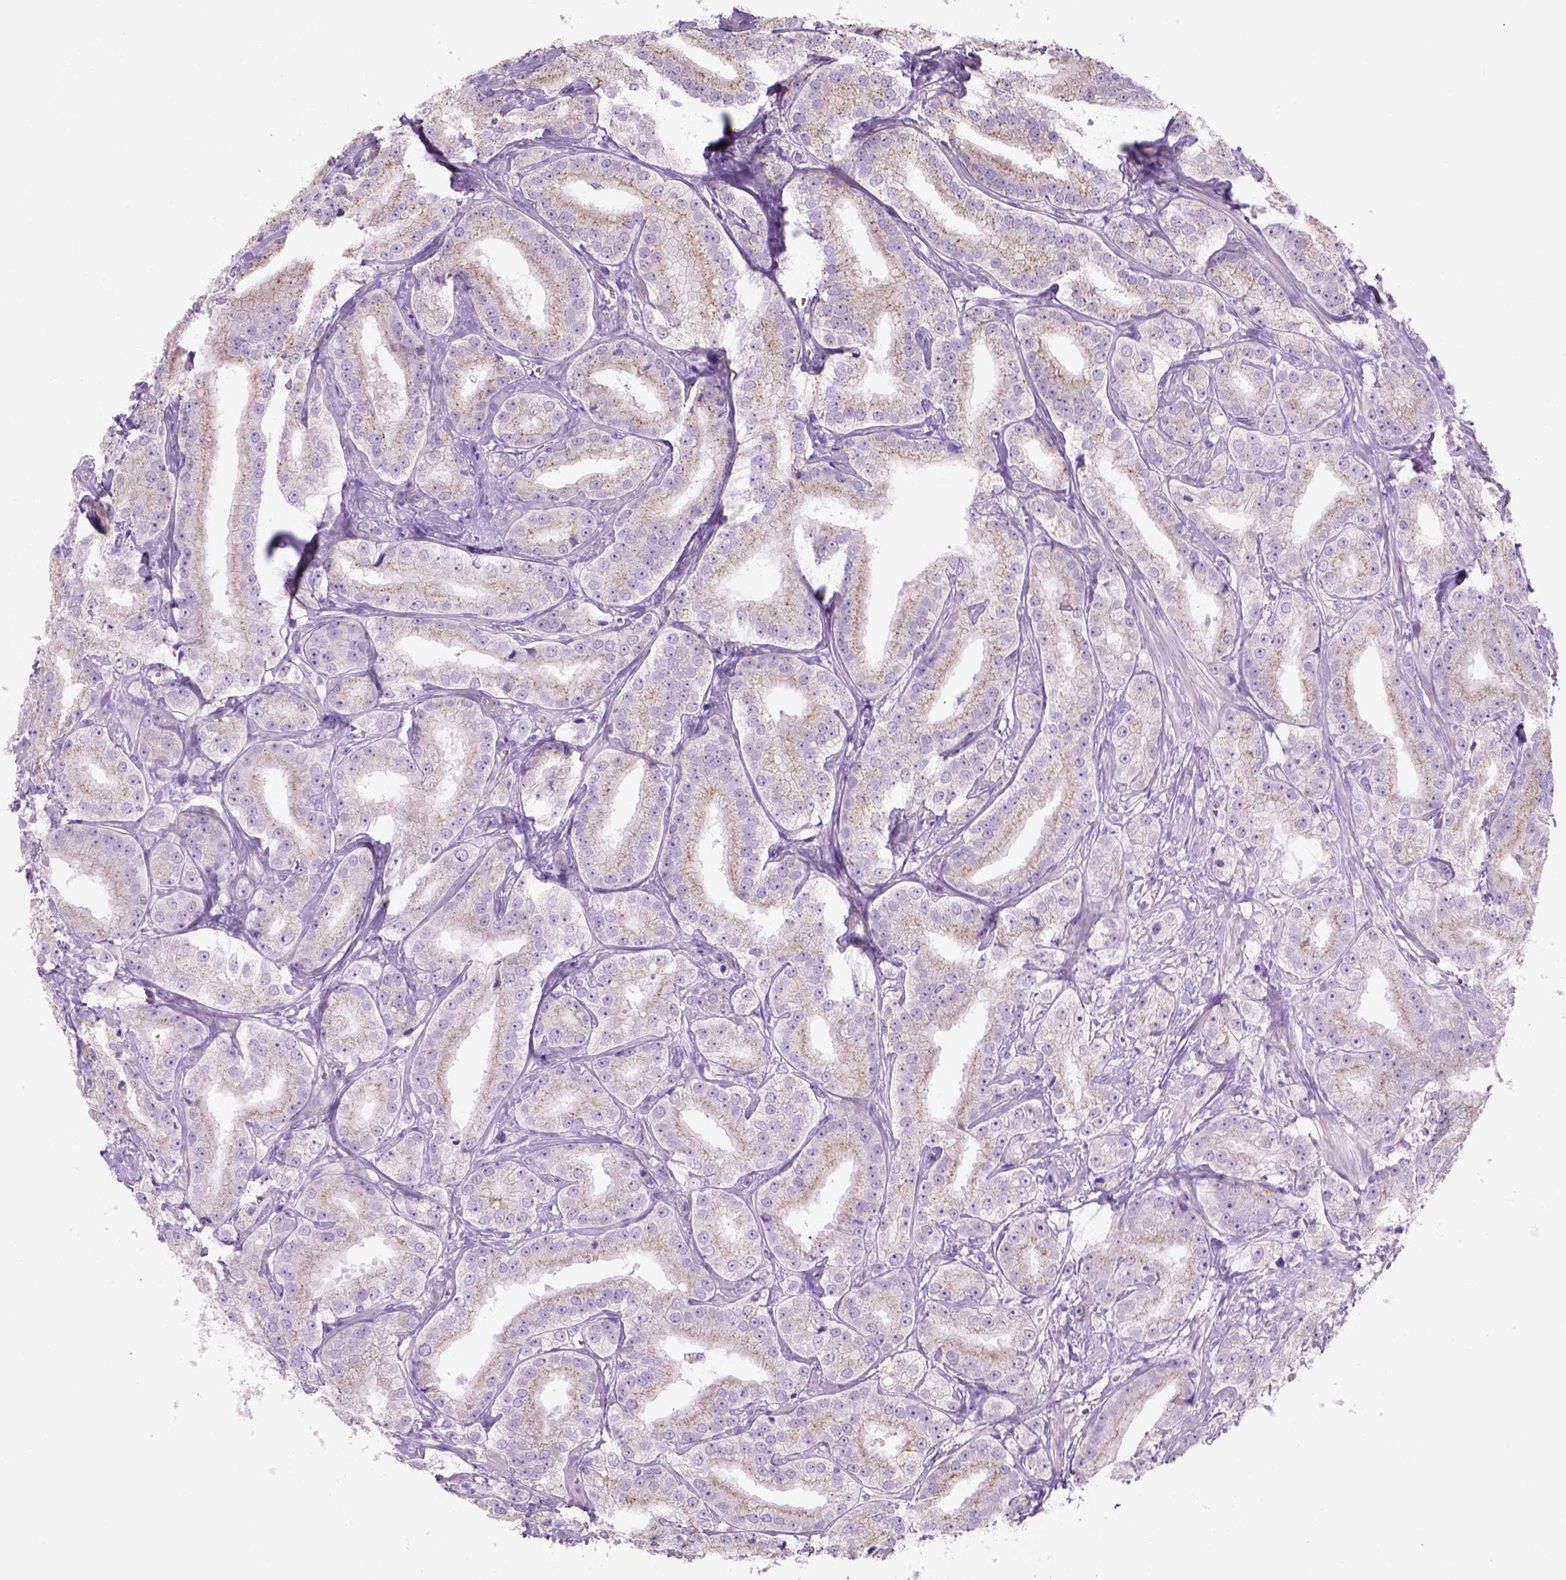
{"staining": {"intensity": "negative", "quantity": "none", "location": "none"}, "tissue": "prostate cancer", "cell_type": "Tumor cells", "image_type": "cancer", "snomed": [{"axis": "morphology", "description": "Adenocarcinoma, High grade"}, {"axis": "topography", "description": "Prostate"}], "caption": "DAB (3,3'-diaminobenzidine) immunohistochemical staining of prostate cancer demonstrates no significant expression in tumor cells.", "gene": "CD84", "patient": {"sex": "male", "age": 64}}